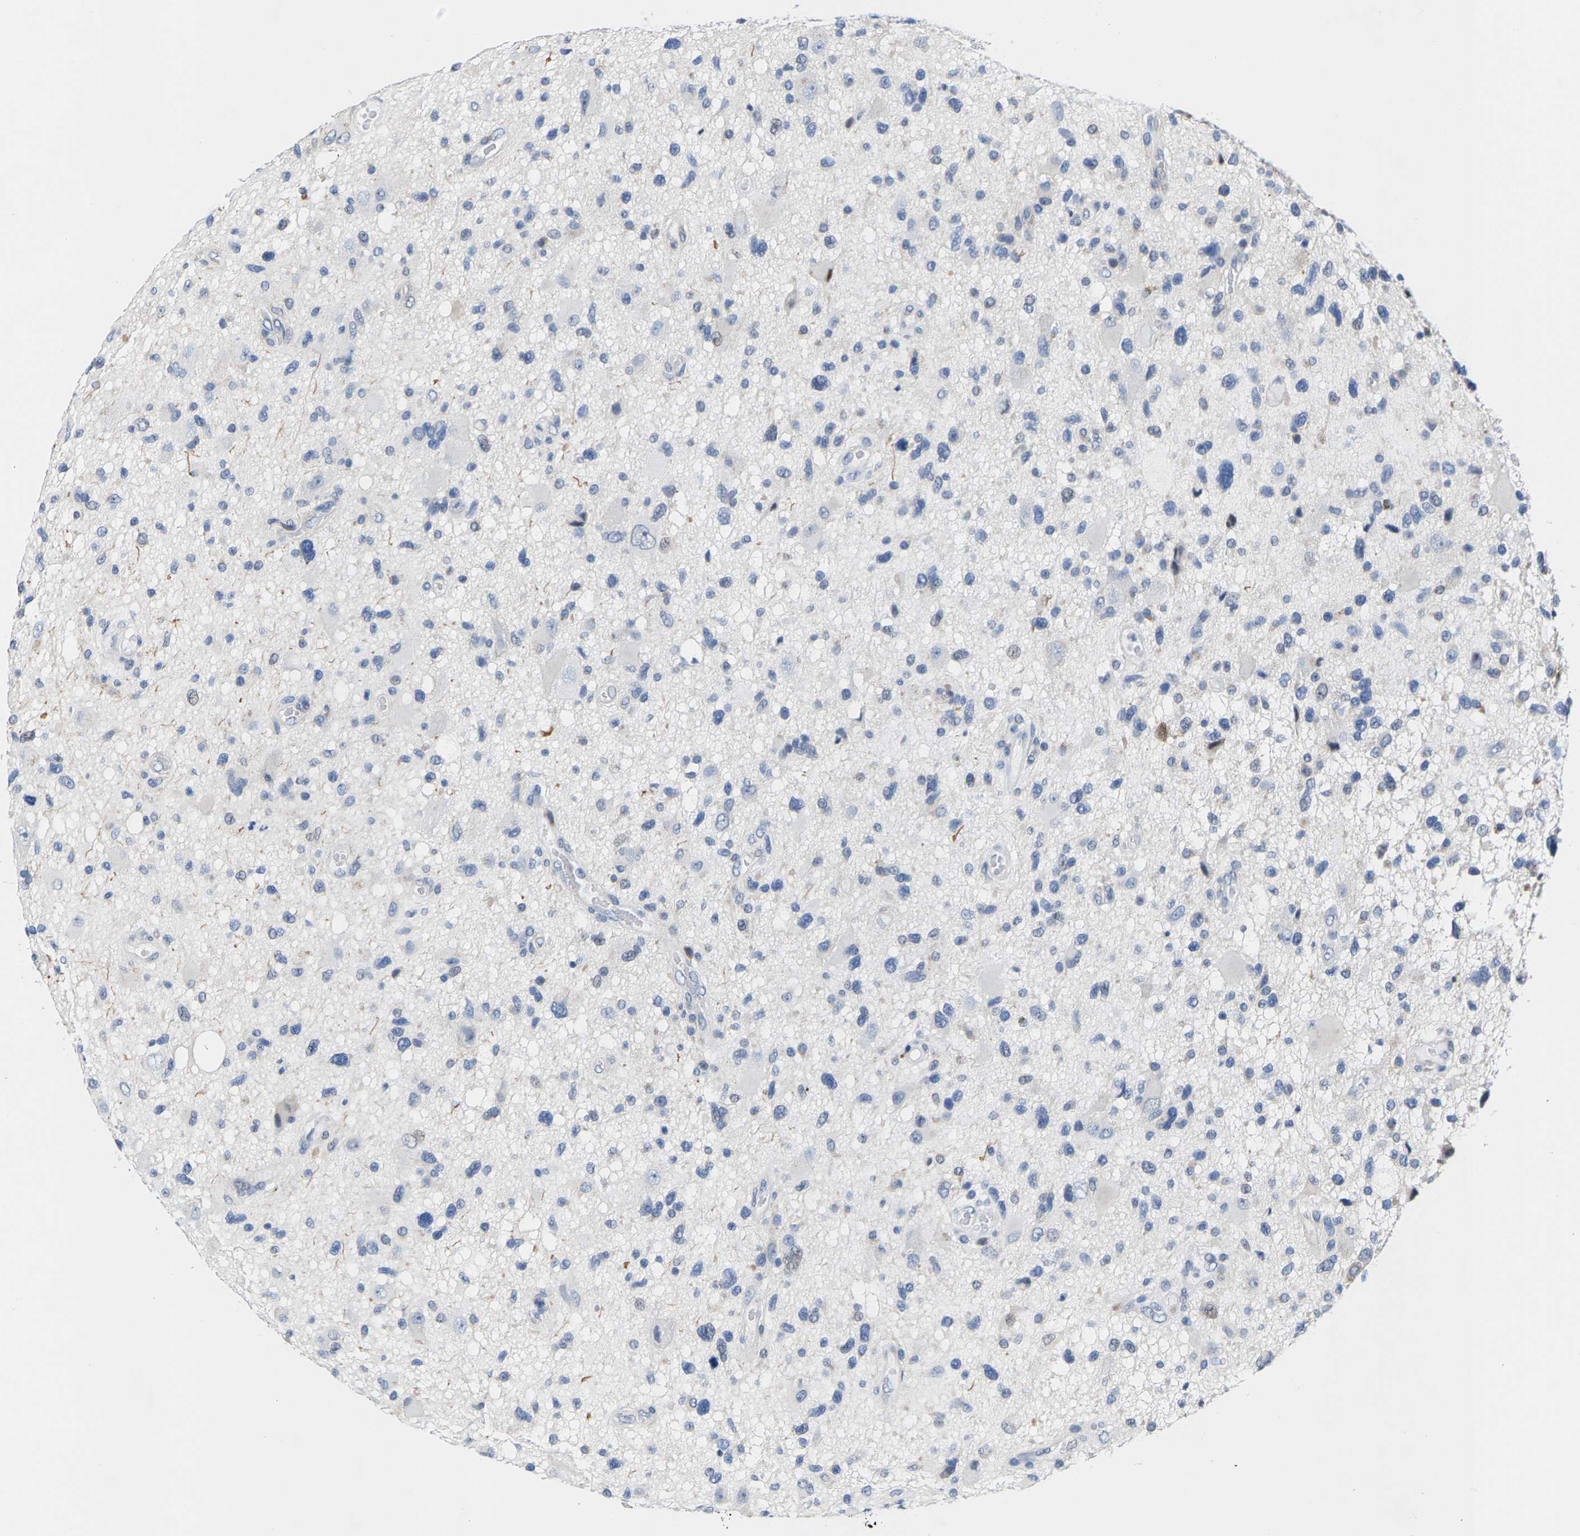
{"staining": {"intensity": "weak", "quantity": "<25%", "location": "cytoplasmic/membranous,nuclear"}, "tissue": "glioma", "cell_type": "Tumor cells", "image_type": "cancer", "snomed": [{"axis": "morphology", "description": "Glioma, malignant, High grade"}, {"axis": "topography", "description": "Brain"}], "caption": "DAB immunohistochemical staining of glioma shows no significant positivity in tumor cells.", "gene": "KLHL1", "patient": {"sex": "male", "age": 33}}